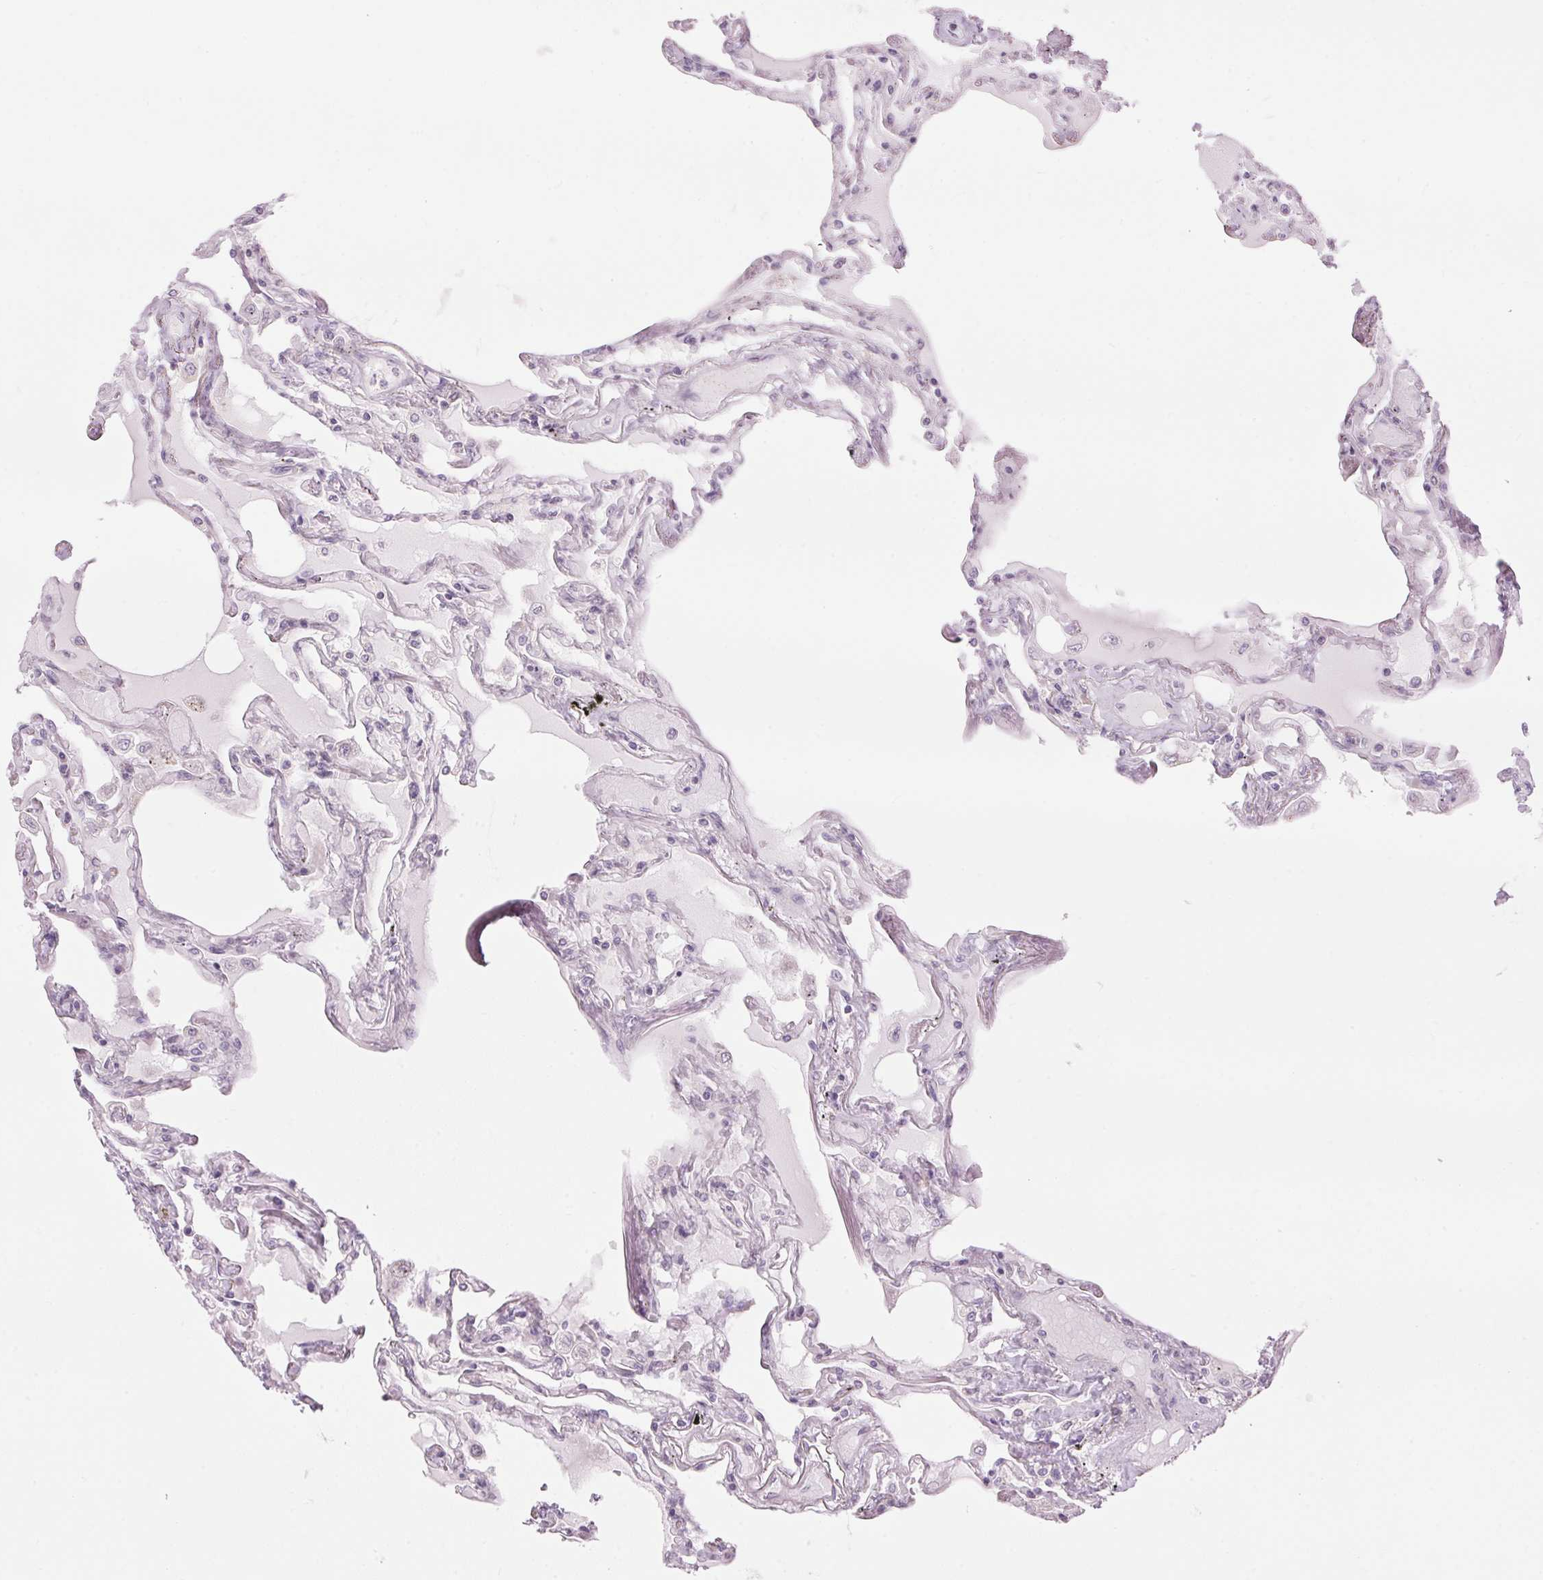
{"staining": {"intensity": "negative", "quantity": "none", "location": "none"}, "tissue": "lung", "cell_type": "Alveolar cells", "image_type": "normal", "snomed": [{"axis": "morphology", "description": "Normal tissue, NOS"}, {"axis": "morphology", "description": "Adenocarcinoma, NOS"}, {"axis": "topography", "description": "Cartilage tissue"}, {"axis": "topography", "description": "Lung"}], "caption": "Histopathology image shows no significant protein positivity in alveolar cells of normal lung.", "gene": "GNMT", "patient": {"sex": "female", "age": 67}}